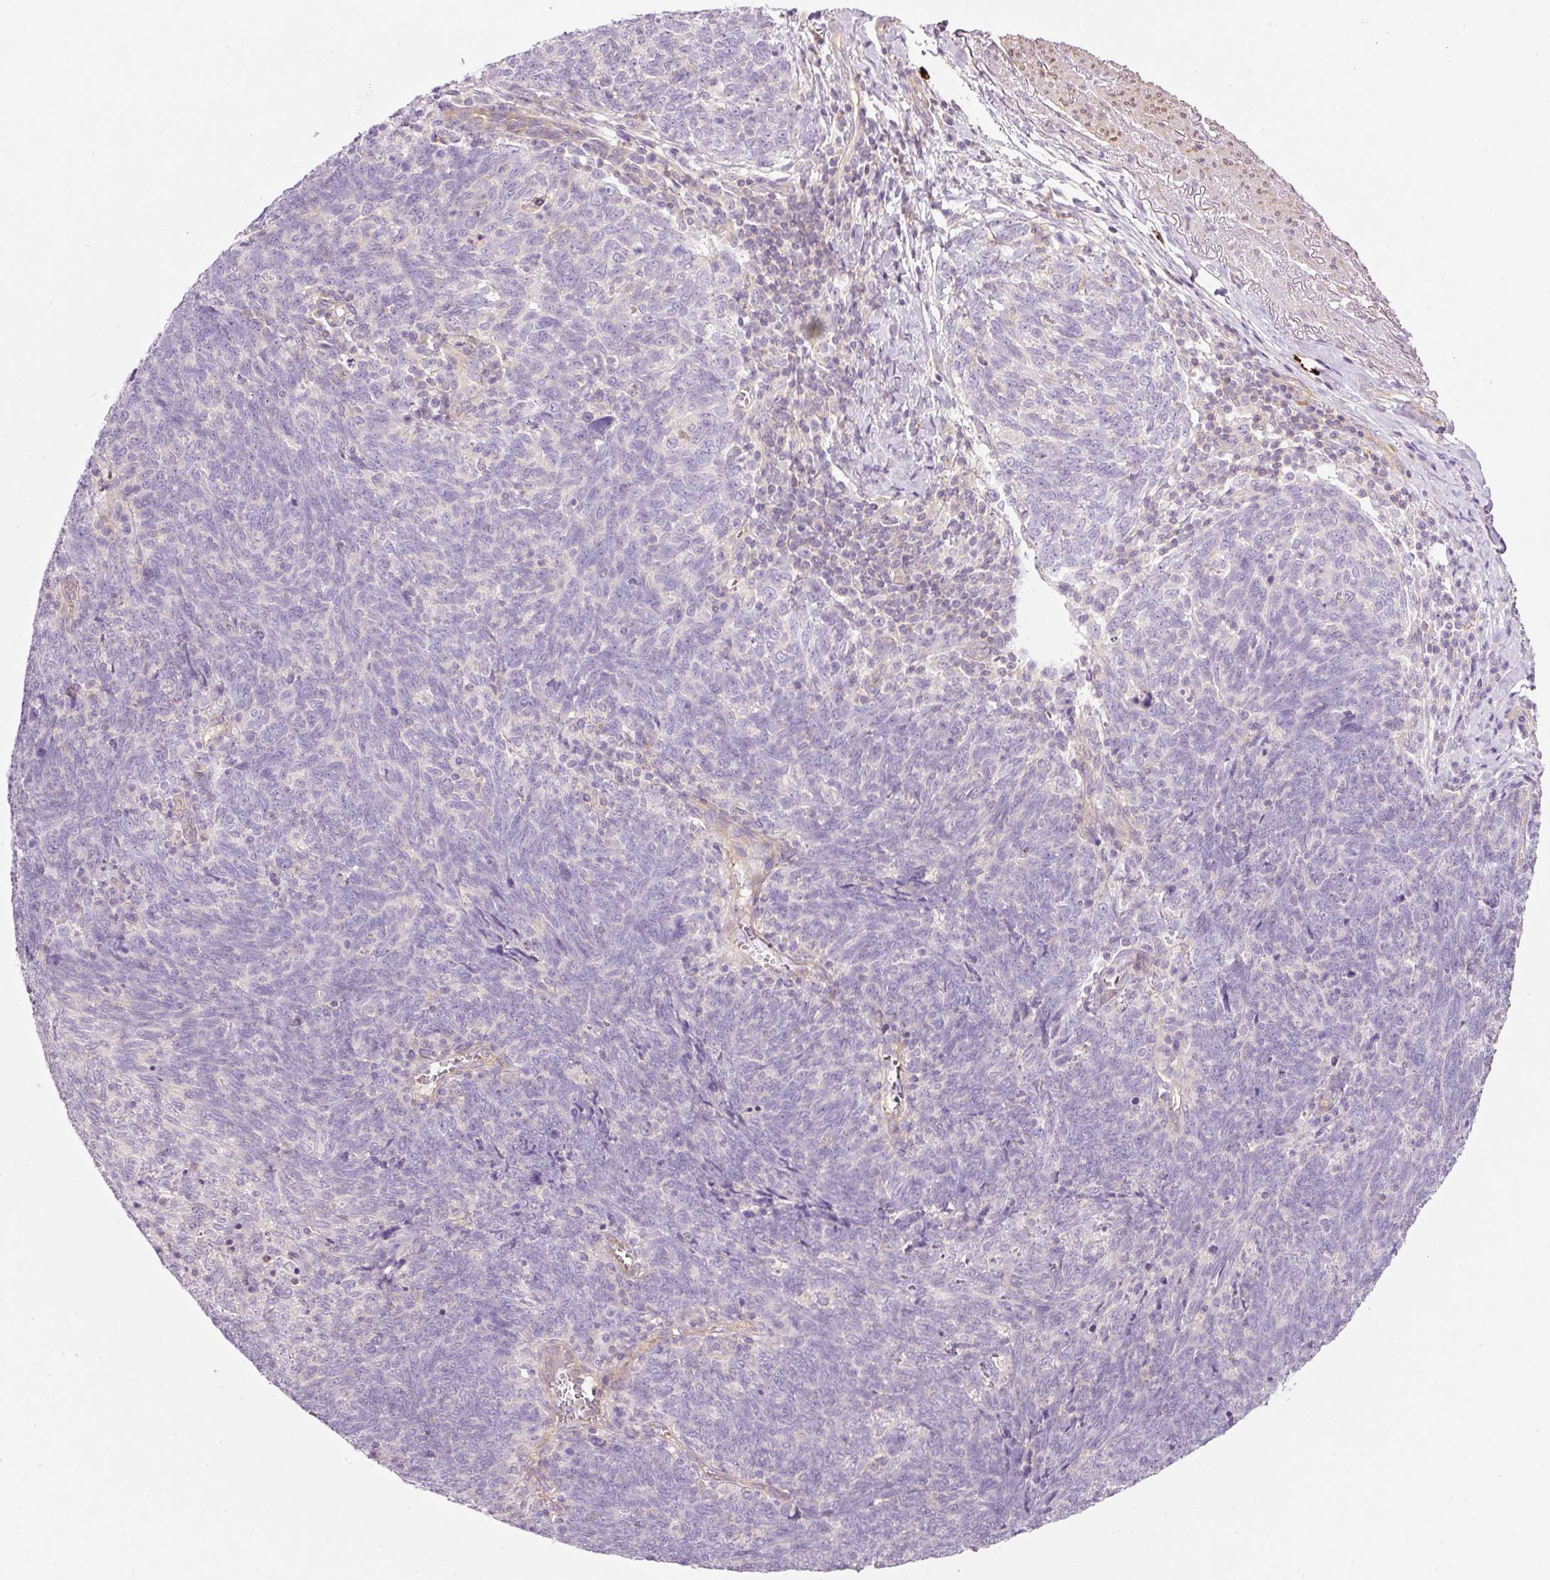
{"staining": {"intensity": "negative", "quantity": "none", "location": "none"}, "tissue": "lung cancer", "cell_type": "Tumor cells", "image_type": "cancer", "snomed": [{"axis": "morphology", "description": "Squamous cell carcinoma, NOS"}, {"axis": "topography", "description": "Lung"}], "caption": "Immunohistochemical staining of lung squamous cell carcinoma reveals no significant expression in tumor cells.", "gene": "MAP3K3", "patient": {"sex": "female", "age": 72}}